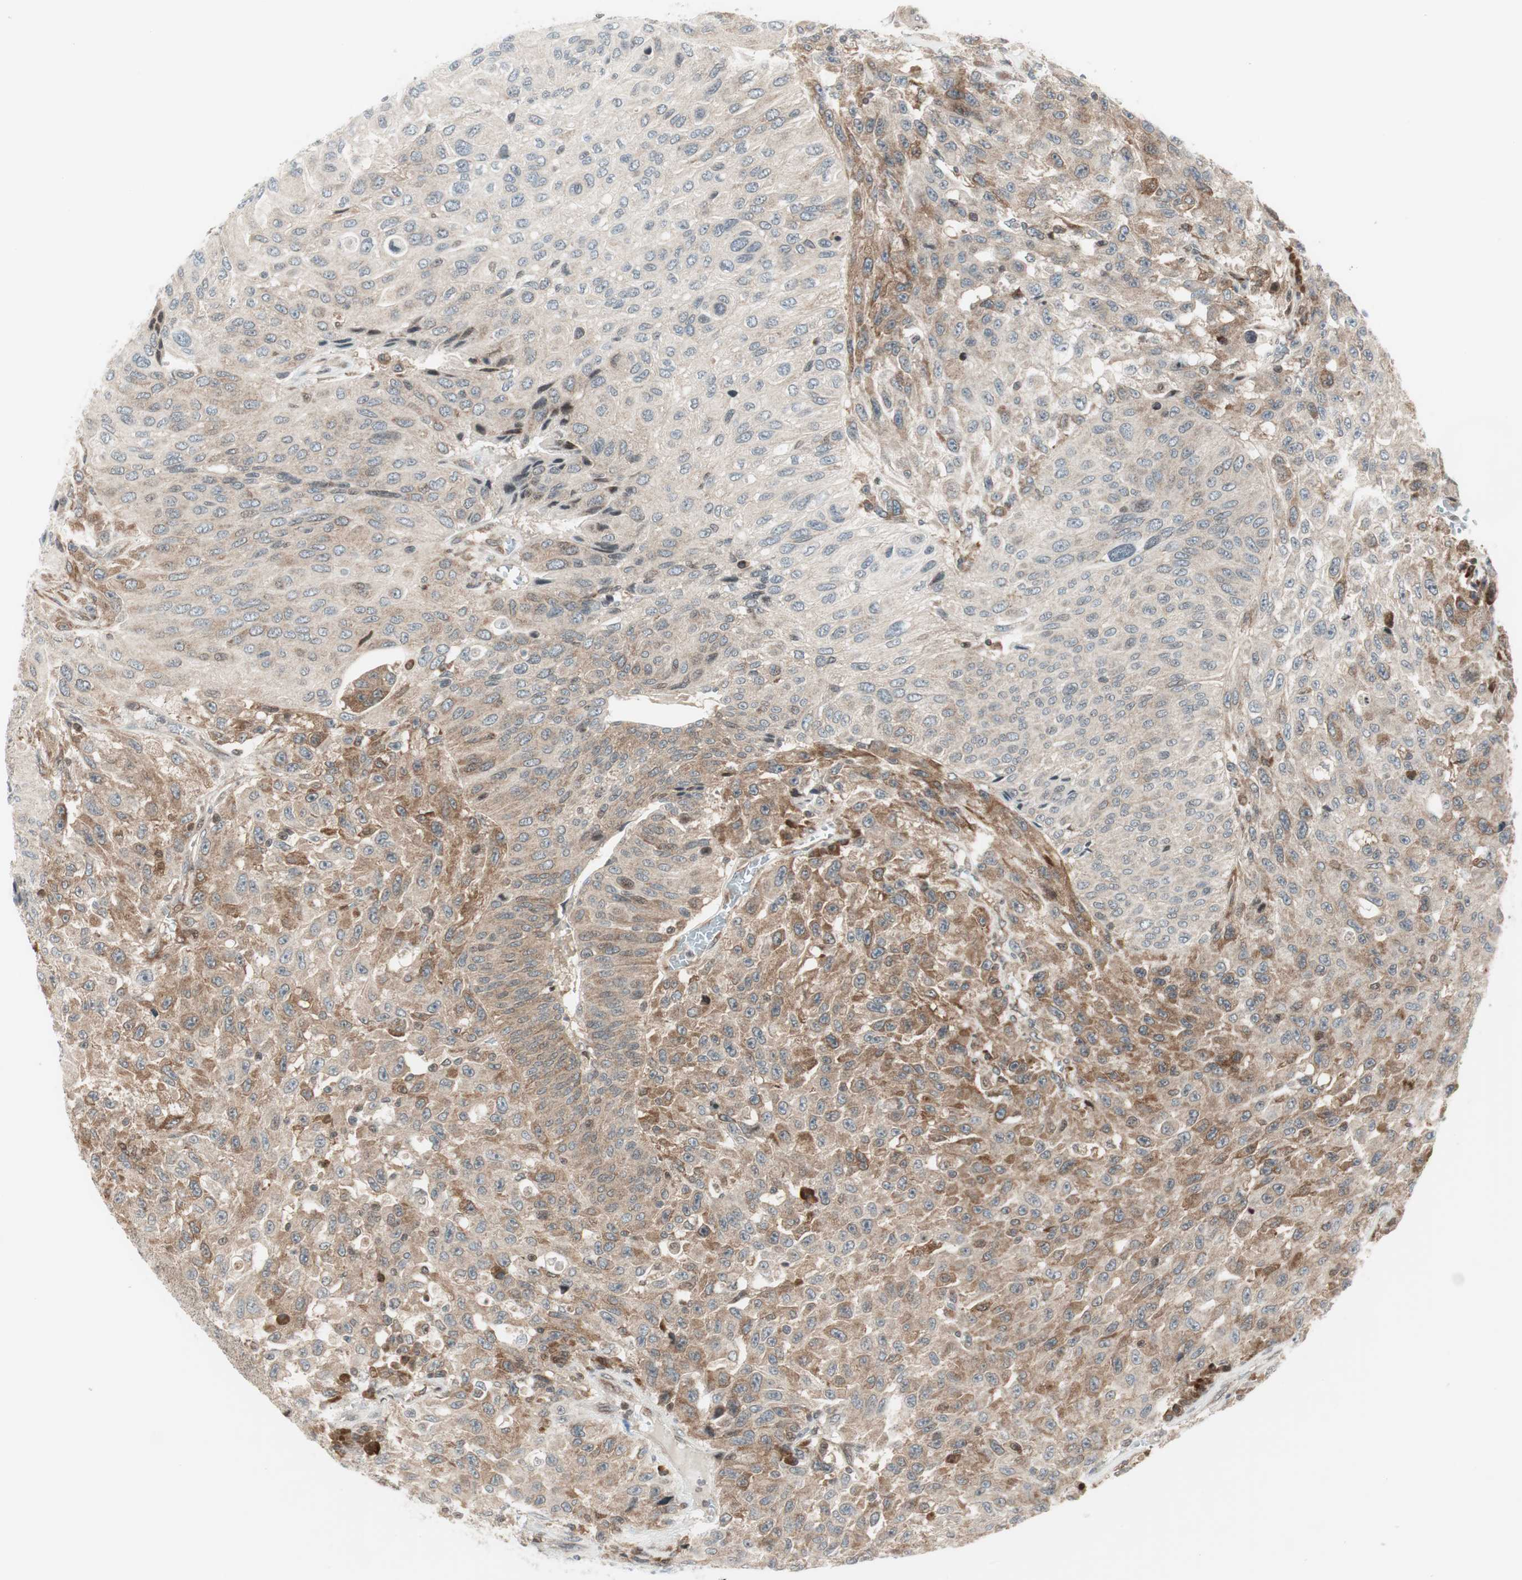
{"staining": {"intensity": "moderate", "quantity": "25%-75%", "location": "cytoplasmic/membranous"}, "tissue": "urothelial cancer", "cell_type": "Tumor cells", "image_type": "cancer", "snomed": [{"axis": "morphology", "description": "Urothelial carcinoma, High grade"}, {"axis": "topography", "description": "Urinary bladder"}], "caption": "Urothelial cancer stained with immunohistochemistry exhibits moderate cytoplasmic/membranous positivity in about 25%-75% of tumor cells. Nuclei are stained in blue.", "gene": "TPT1", "patient": {"sex": "male", "age": 66}}